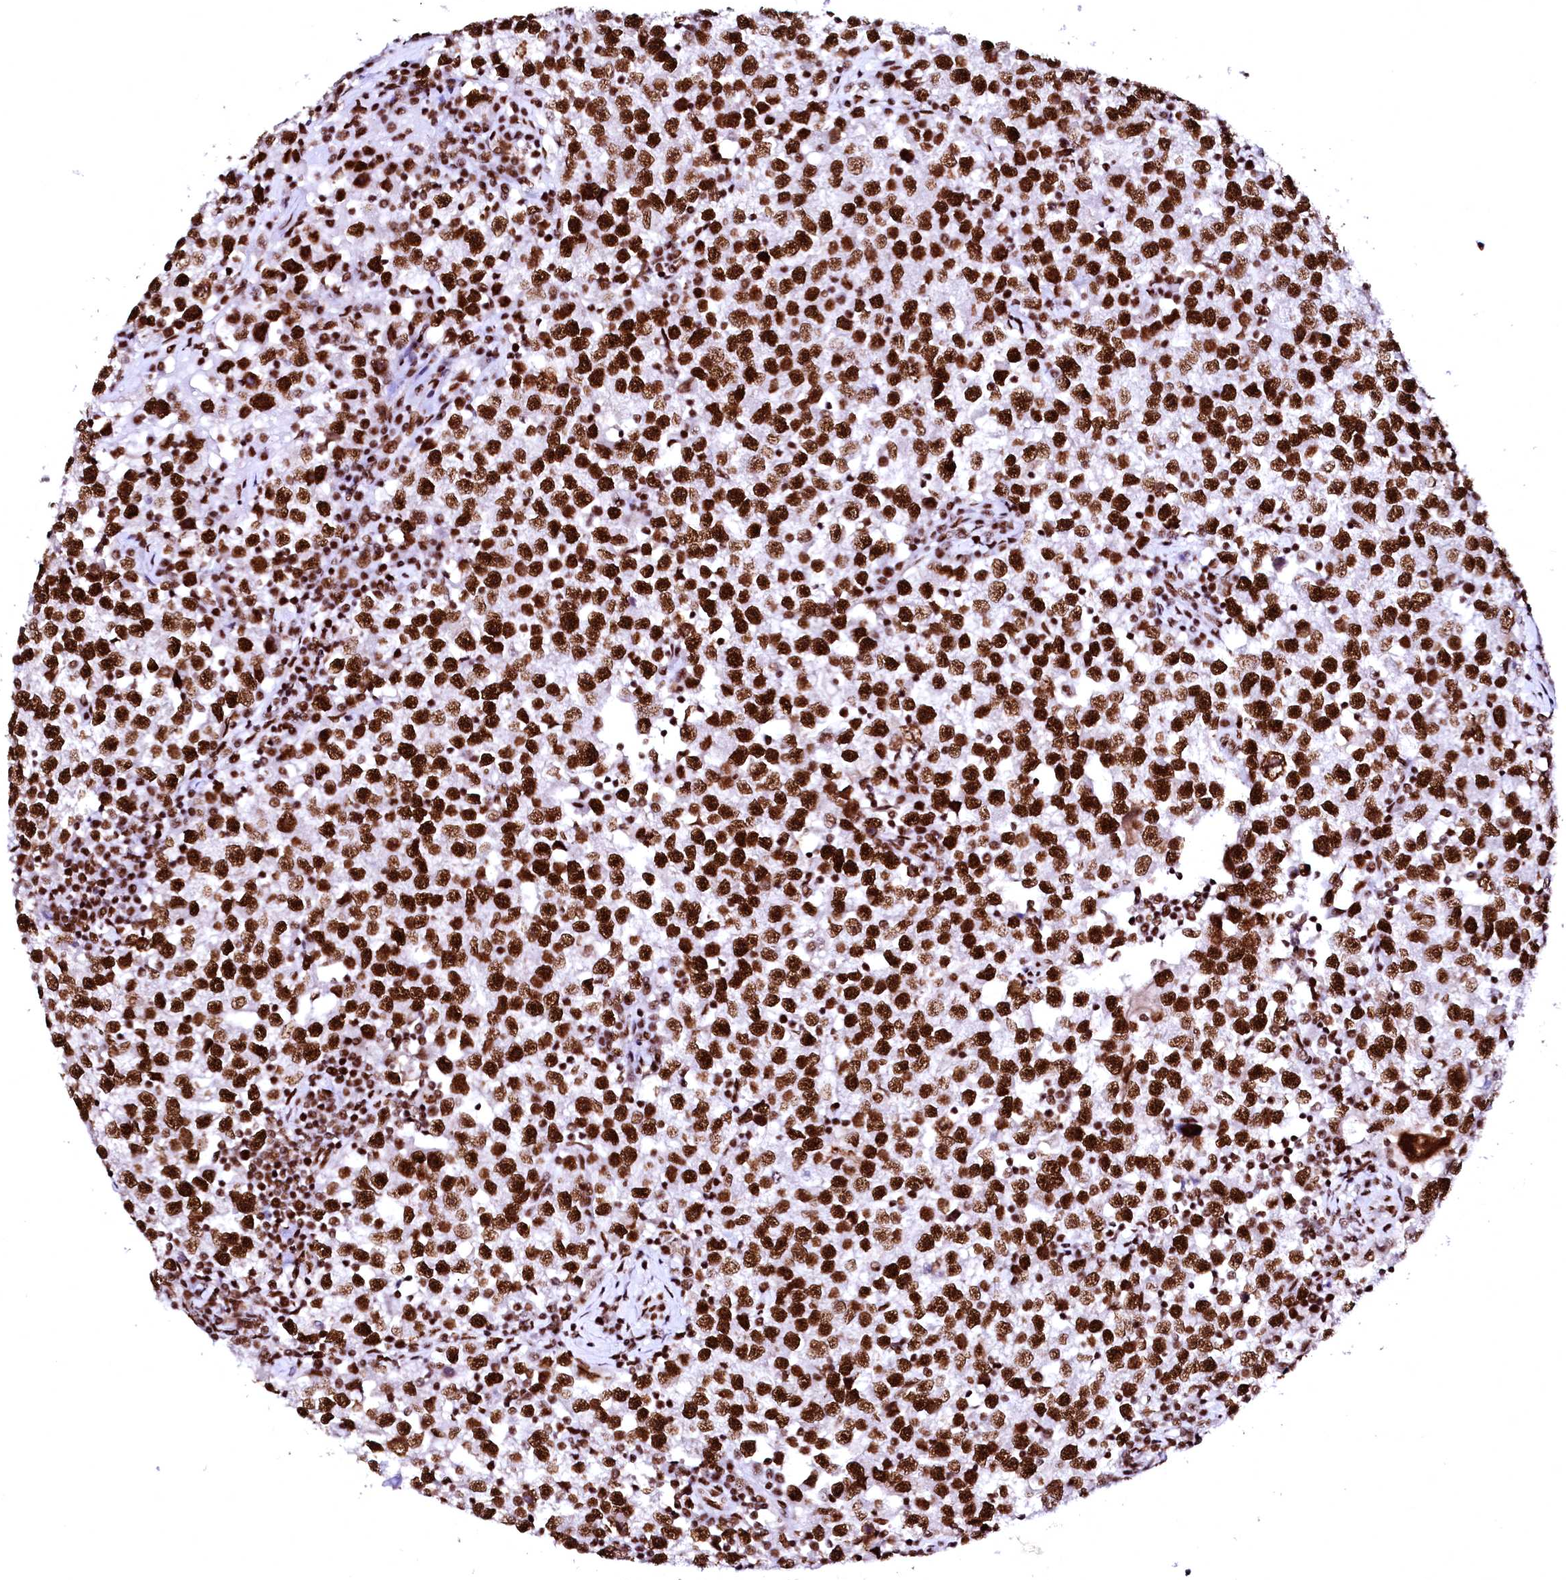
{"staining": {"intensity": "strong", "quantity": ">75%", "location": "nuclear"}, "tissue": "testis cancer", "cell_type": "Tumor cells", "image_type": "cancer", "snomed": [{"axis": "morphology", "description": "Seminoma, NOS"}, {"axis": "topography", "description": "Testis"}], "caption": "An image of seminoma (testis) stained for a protein reveals strong nuclear brown staining in tumor cells.", "gene": "CPSF6", "patient": {"sex": "male", "age": 22}}